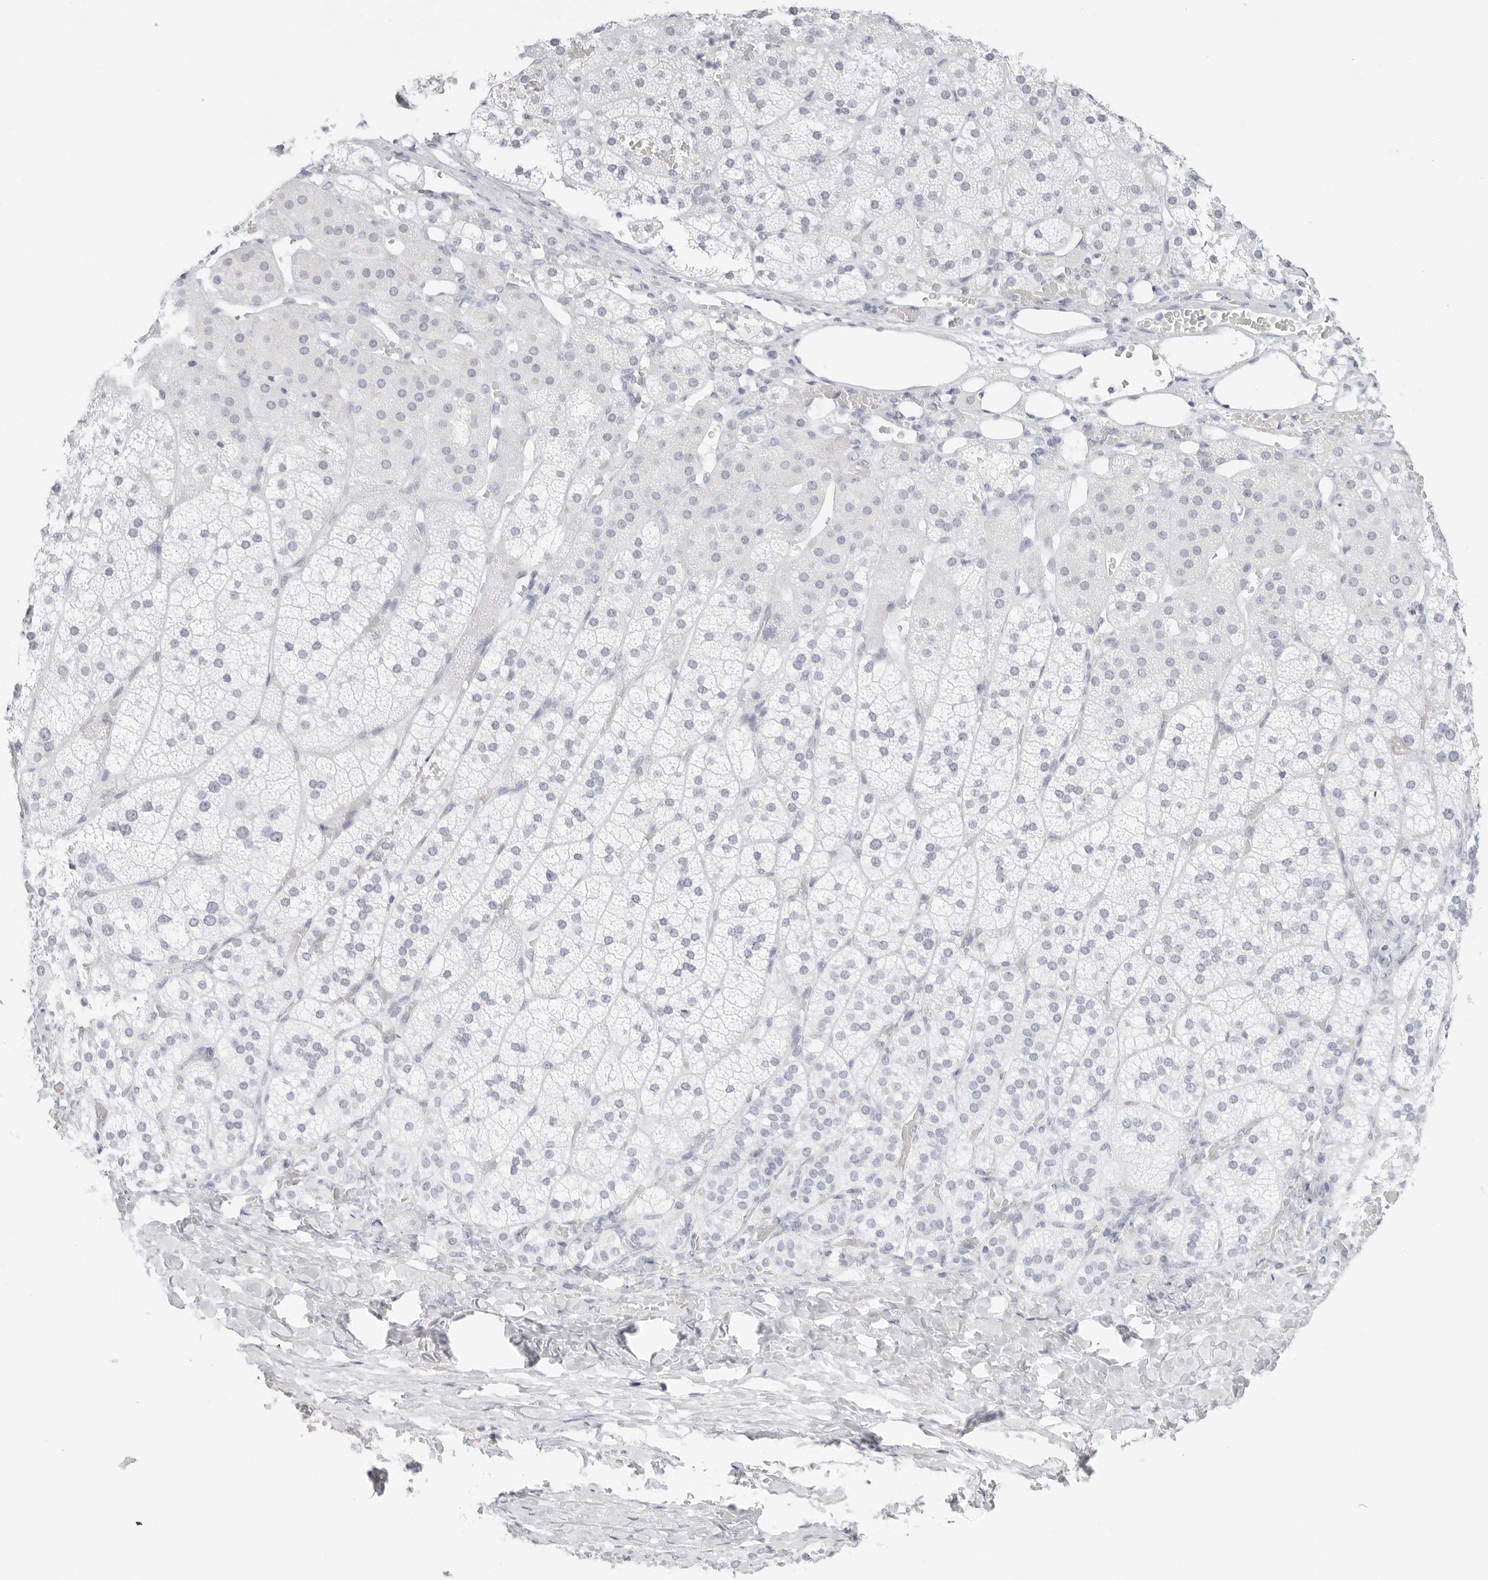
{"staining": {"intensity": "negative", "quantity": "none", "location": "none"}, "tissue": "adrenal gland", "cell_type": "Glandular cells", "image_type": "normal", "snomed": [{"axis": "morphology", "description": "Normal tissue, NOS"}, {"axis": "topography", "description": "Adrenal gland"}], "caption": "An immunohistochemistry (IHC) image of benign adrenal gland is shown. There is no staining in glandular cells of adrenal gland.", "gene": "TFF2", "patient": {"sex": "female", "age": 44}}